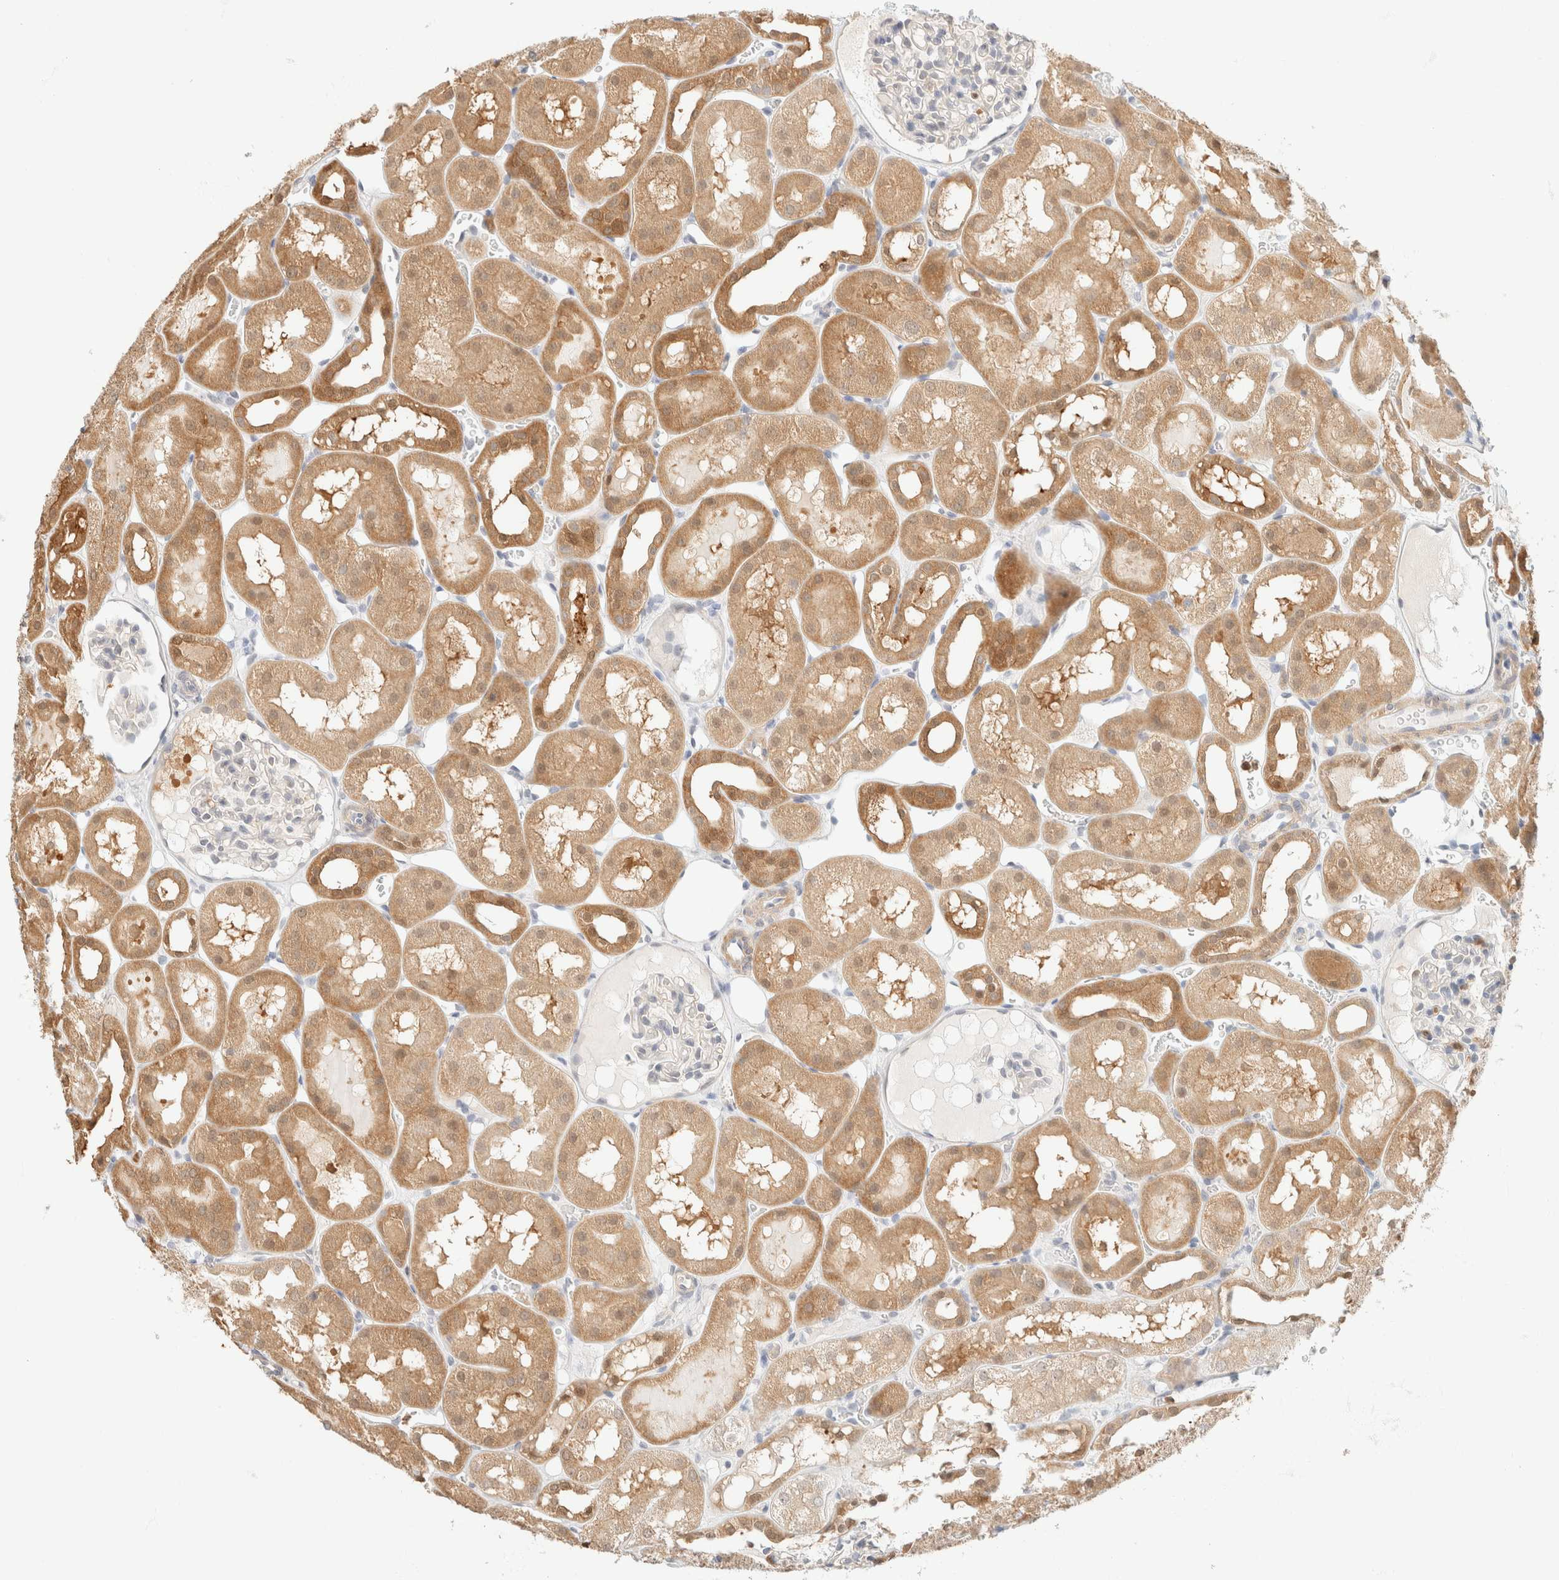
{"staining": {"intensity": "negative", "quantity": "none", "location": "none"}, "tissue": "kidney", "cell_type": "Cells in glomeruli", "image_type": "normal", "snomed": [{"axis": "morphology", "description": "Normal tissue, NOS"}, {"axis": "topography", "description": "Kidney"}, {"axis": "topography", "description": "Urinary bladder"}], "caption": "A histopathology image of kidney stained for a protein demonstrates no brown staining in cells in glomeruli. The staining is performed using DAB brown chromogen with nuclei counter-stained in using hematoxylin.", "gene": "GPI", "patient": {"sex": "male", "age": 16}}